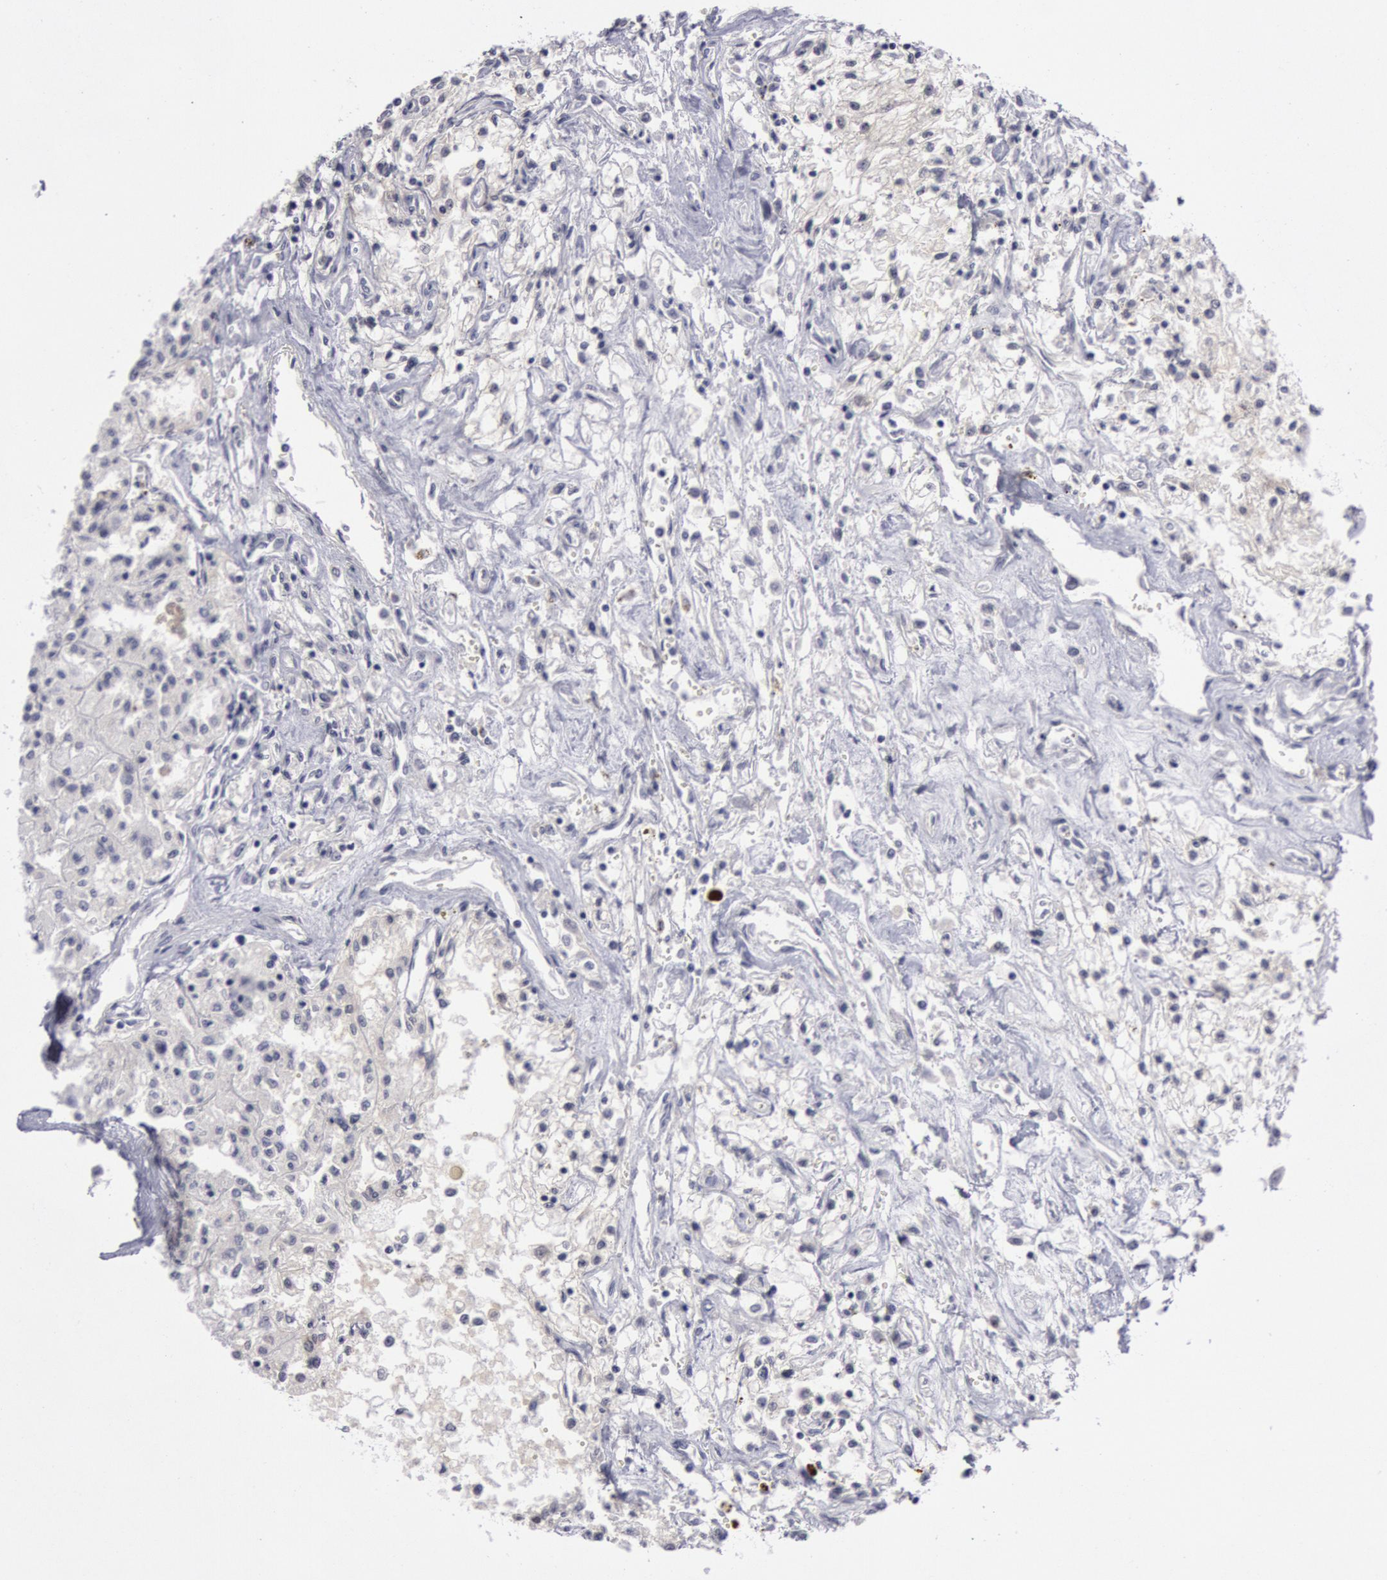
{"staining": {"intensity": "negative", "quantity": "none", "location": "none"}, "tissue": "renal cancer", "cell_type": "Tumor cells", "image_type": "cancer", "snomed": [{"axis": "morphology", "description": "Adenocarcinoma, NOS"}, {"axis": "topography", "description": "Kidney"}], "caption": "Adenocarcinoma (renal) was stained to show a protein in brown. There is no significant expression in tumor cells.", "gene": "KRT16", "patient": {"sex": "male", "age": 78}}